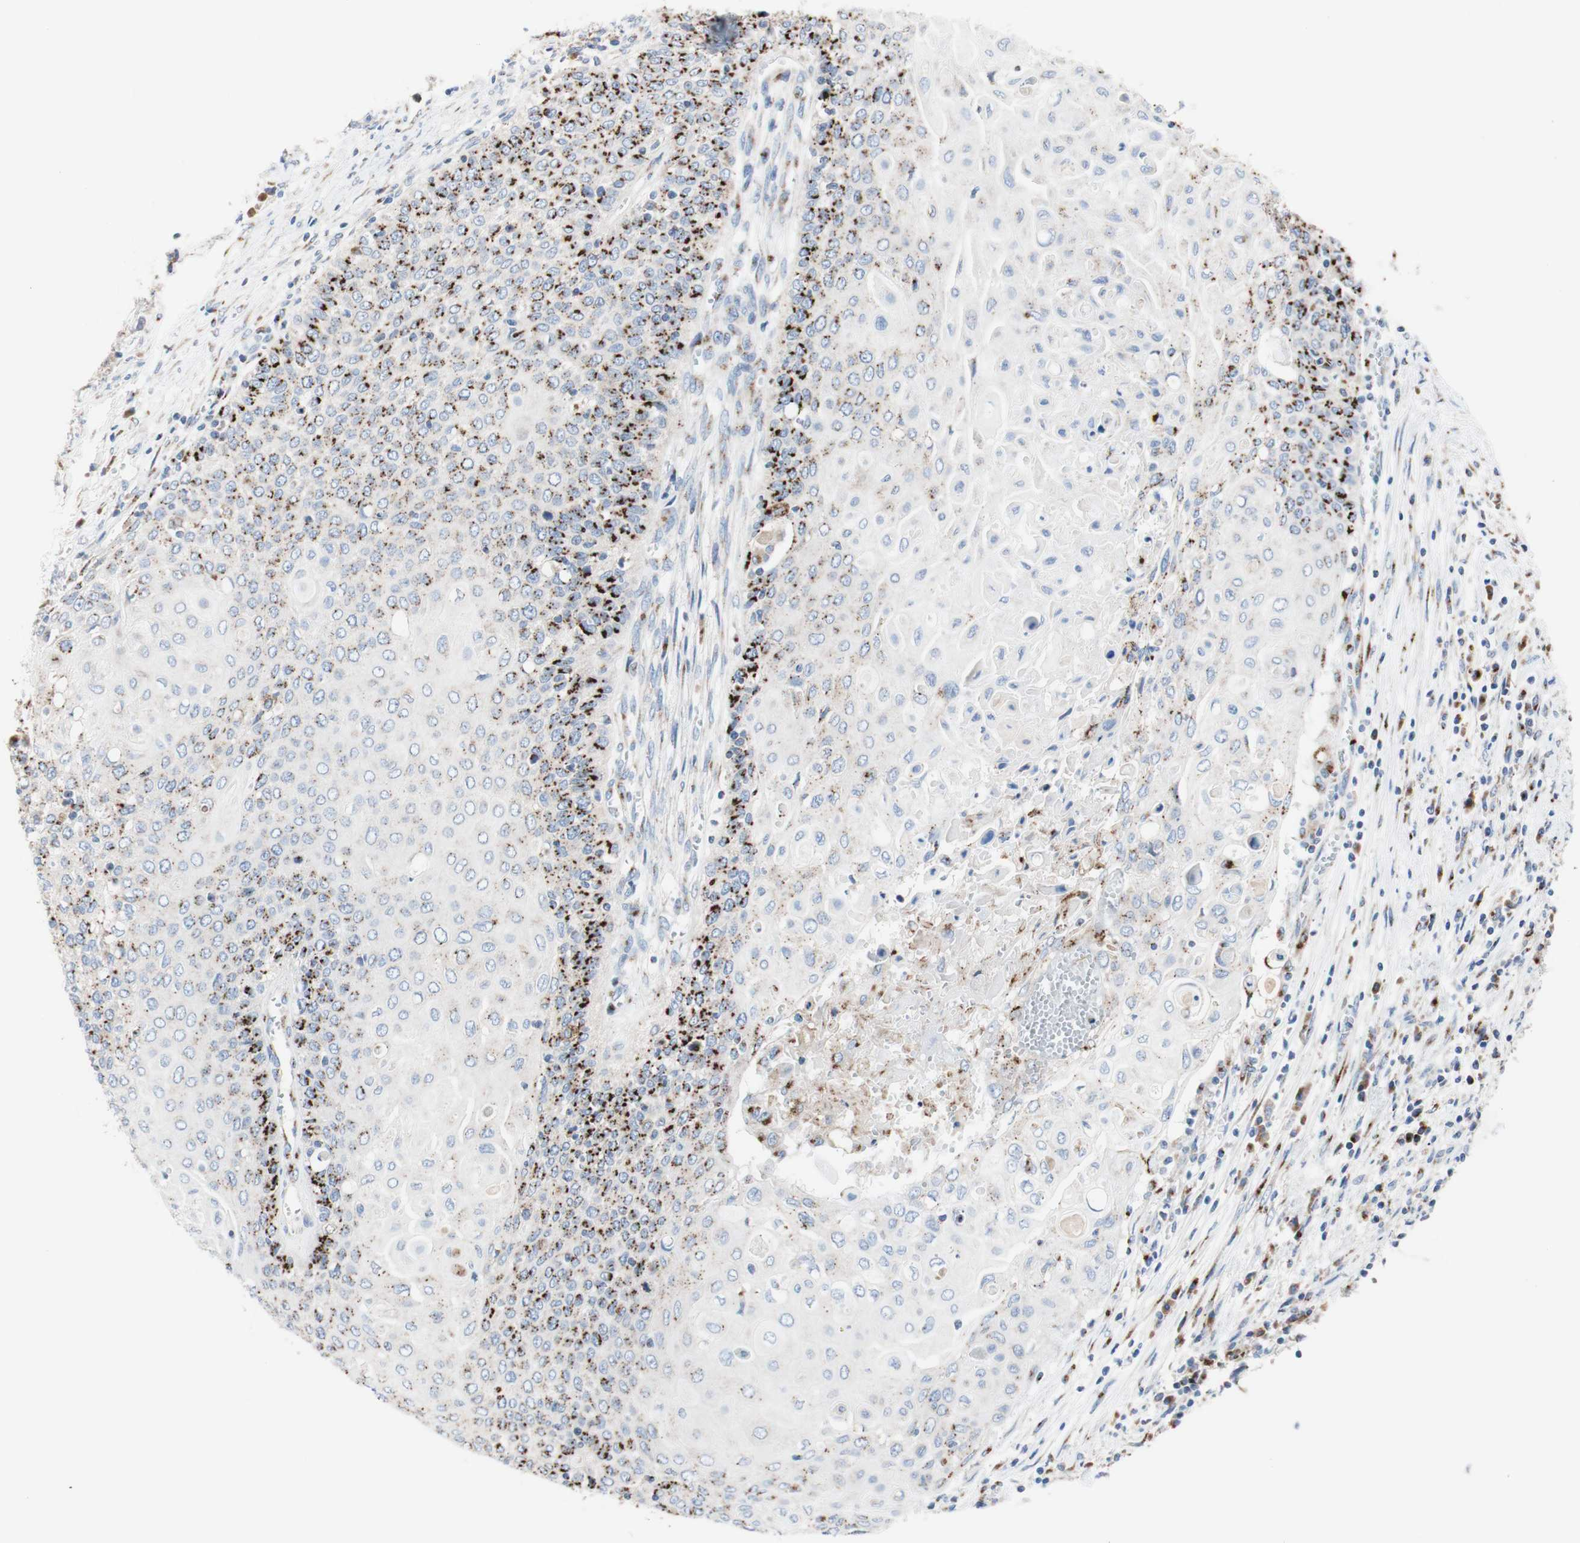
{"staining": {"intensity": "moderate", "quantity": "25%-75%", "location": "cytoplasmic/membranous"}, "tissue": "cervical cancer", "cell_type": "Tumor cells", "image_type": "cancer", "snomed": [{"axis": "morphology", "description": "Squamous cell carcinoma, NOS"}, {"axis": "topography", "description": "Cervix"}], "caption": "Squamous cell carcinoma (cervical) stained with DAB (3,3'-diaminobenzidine) immunohistochemistry (IHC) displays medium levels of moderate cytoplasmic/membranous positivity in about 25%-75% of tumor cells.", "gene": "GALNT2", "patient": {"sex": "female", "age": 39}}